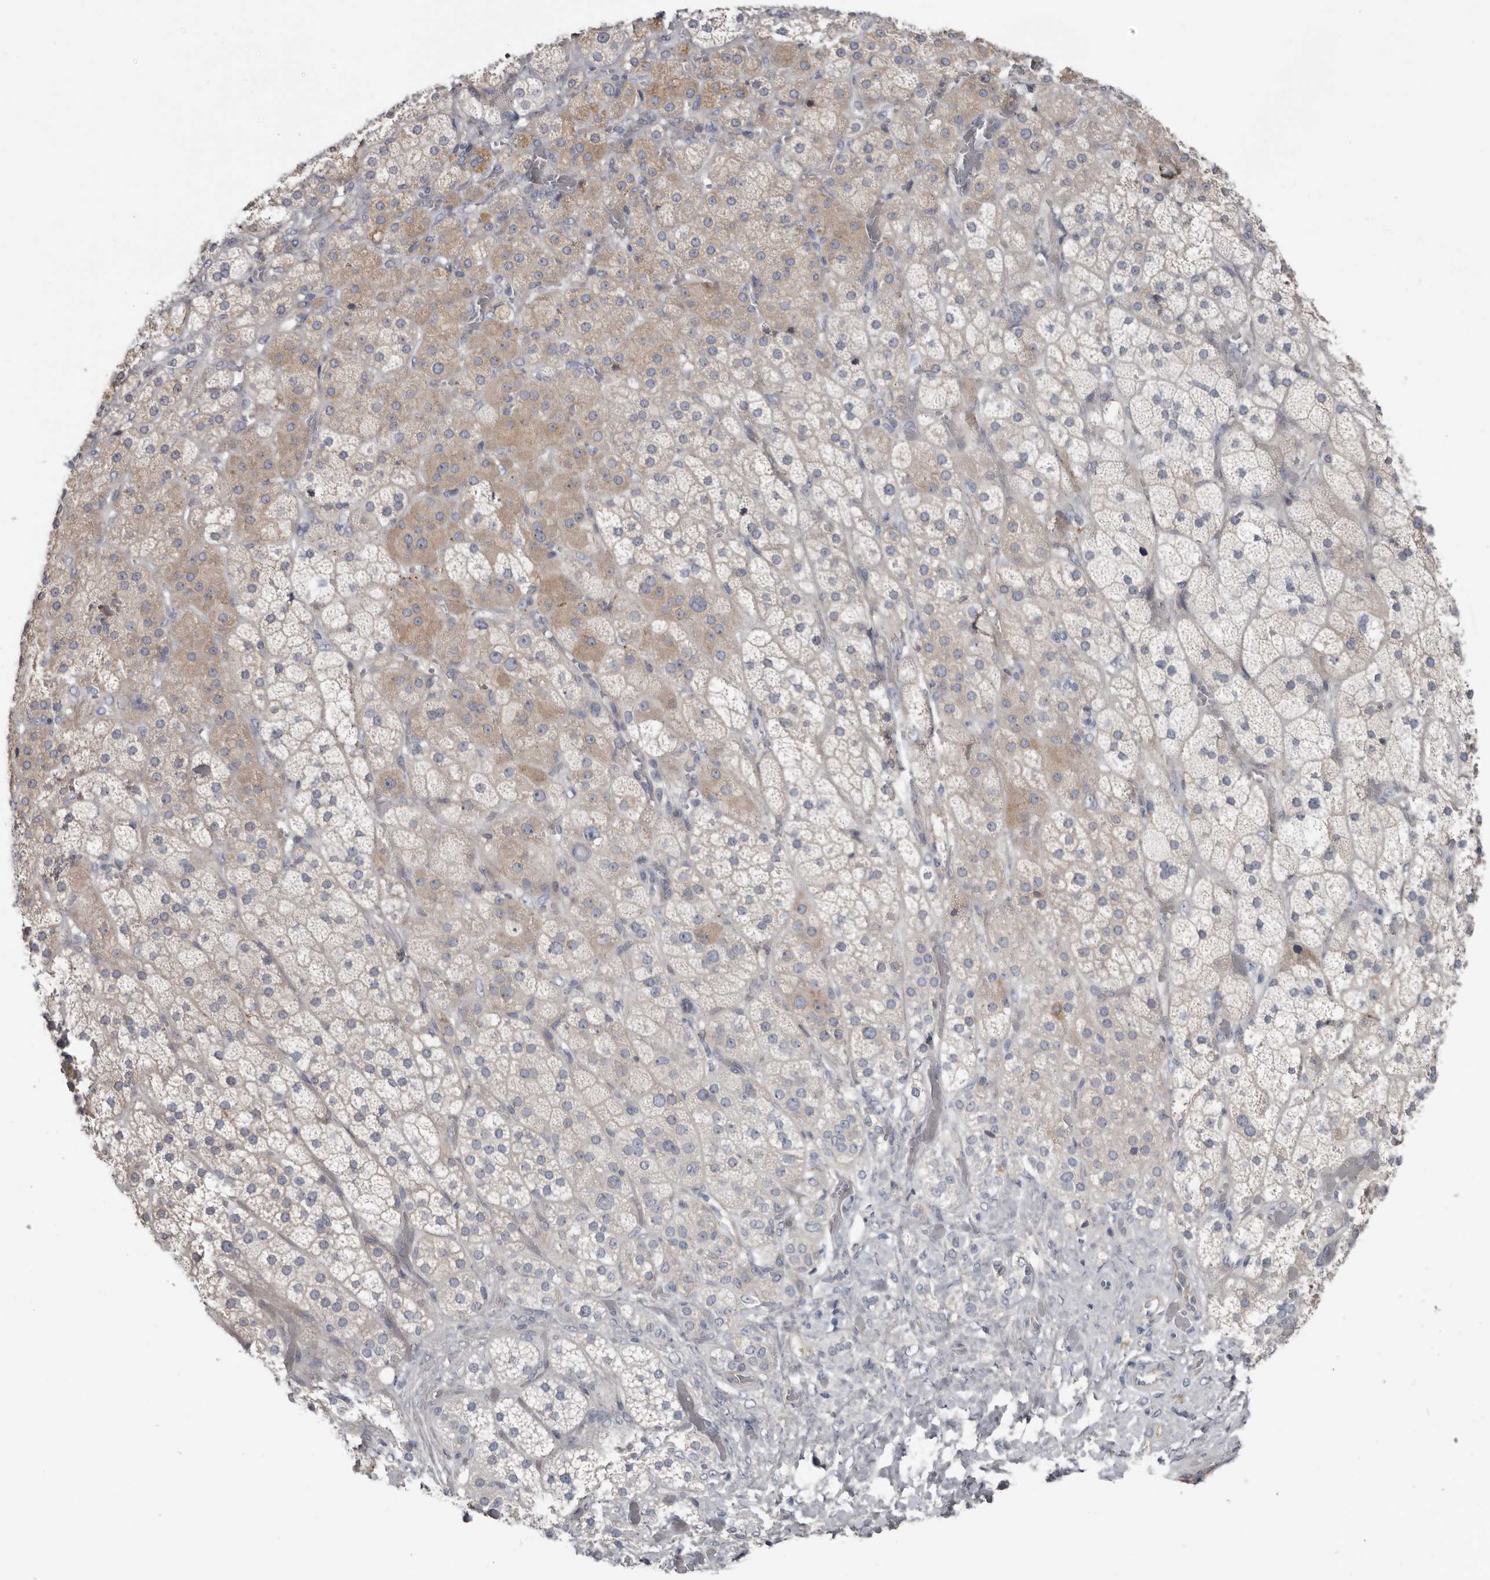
{"staining": {"intensity": "moderate", "quantity": "25%-75%", "location": "cytoplasmic/membranous"}, "tissue": "adrenal gland", "cell_type": "Glandular cells", "image_type": "normal", "snomed": [{"axis": "morphology", "description": "Normal tissue, NOS"}, {"axis": "topography", "description": "Adrenal gland"}], "caption": "A high-resolution photomicrograph shows immunohistochemistry (IHC) staining of unremarkable adrenal gland, which reveals moderate cytoplasmic/membranous expression in about 25%-75% of glandular cells. The protein of interest is stained brown, and the nuclei are stained in blue (DAB (3,3'-diaminobenzidine) IHC with brightfield microscopy, high magnification).", "gene": "ZNF114", "patient": {"sex": "male", "age": 57}}